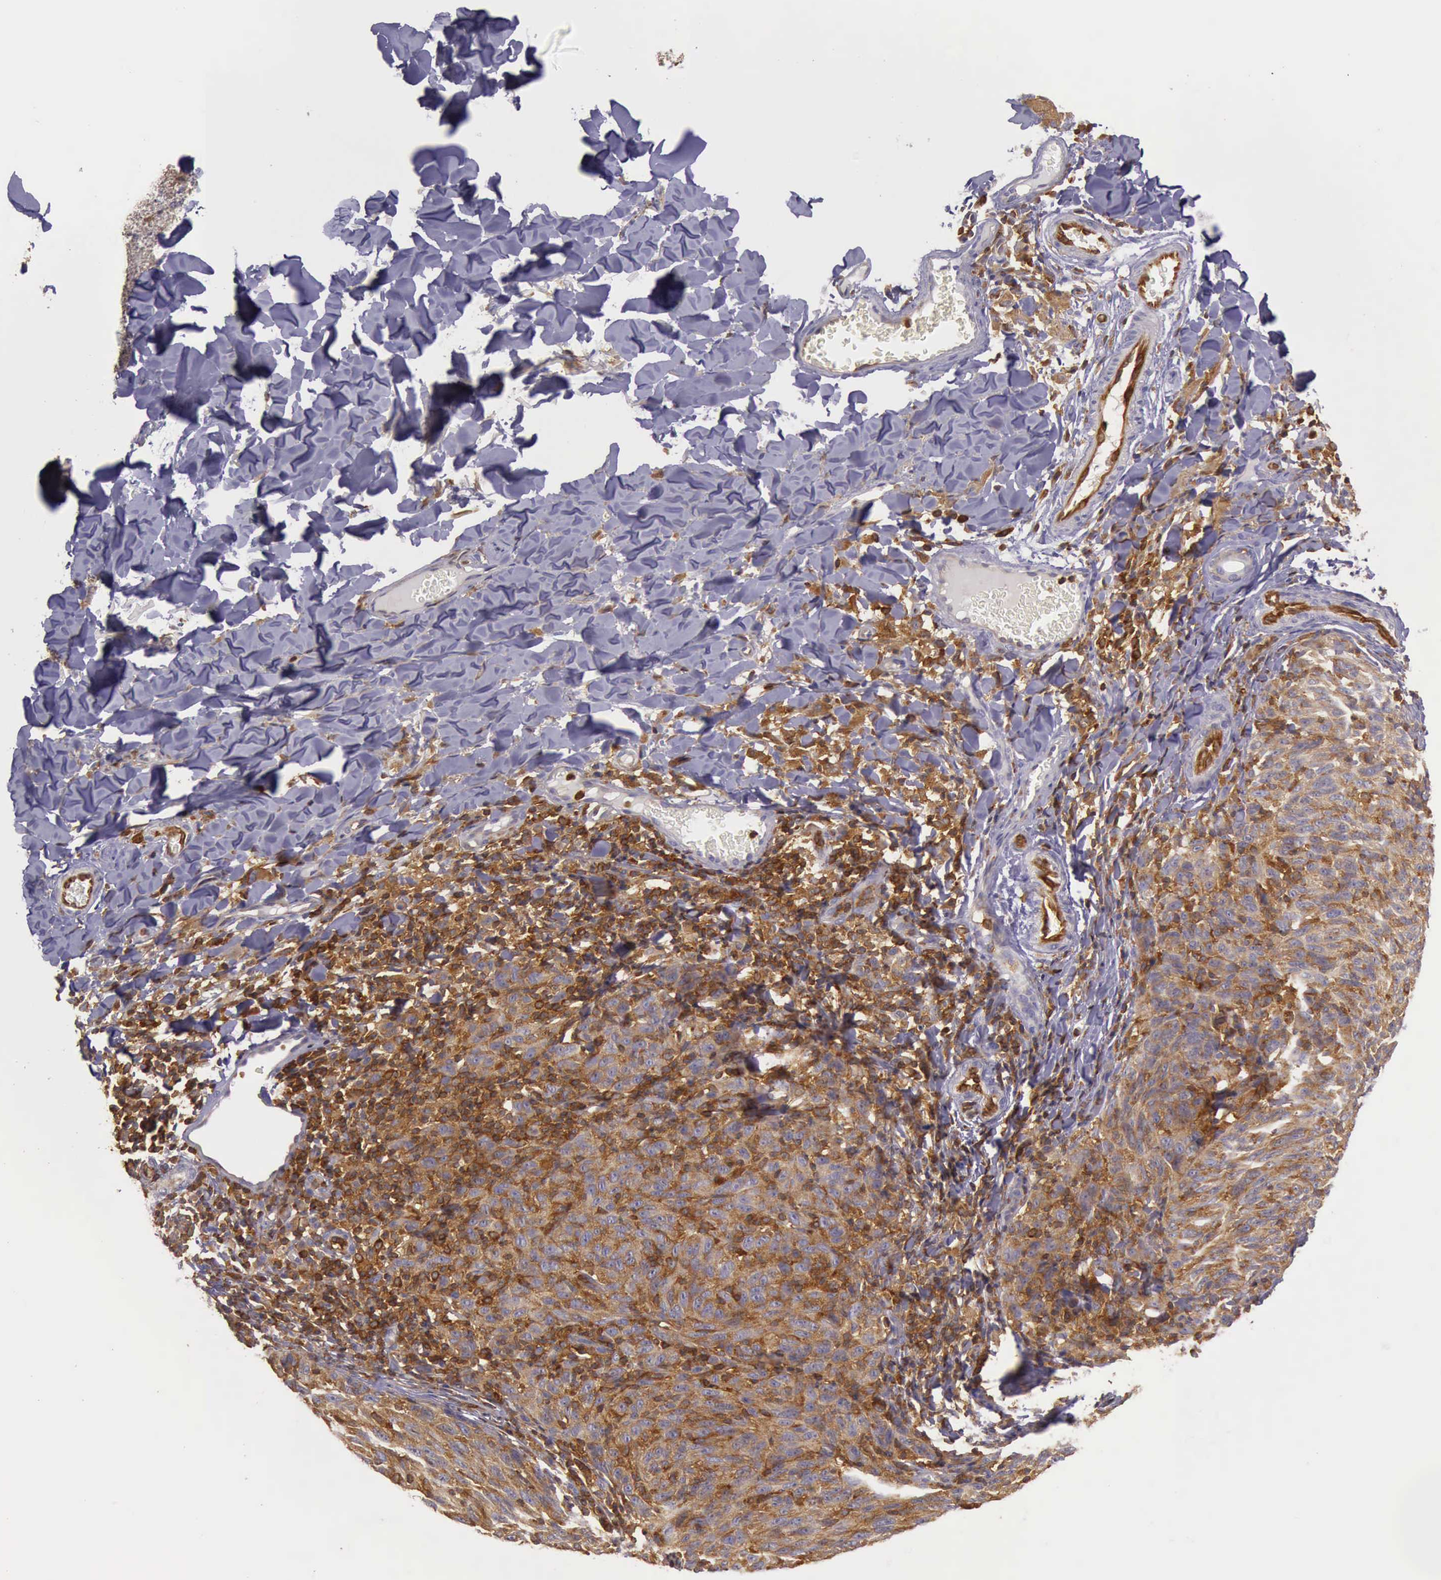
{"staining": {"intensity": "moderate", "quantity": ">75%", "location": "cytoplasmic/membranous"}, "tissue": "melanoma", "cell_type": "Tumor cells", "image_type": "cancer", "snomed": [{"axis": "morphology", "description": "Malignant melanoma, NOS"}, {"axis": "topography", "description": "Skin"}], "caption": "Melanoma stained with DAB (3,3'-diaminobenzidine) immunohistochemistry (IHC) displays medium levels of moderate cytoplasmic/membranous expression in about >75% of tumor cells.", "gene": "ARHGAP4", "patient": {"sex": "male", "age": 76}}